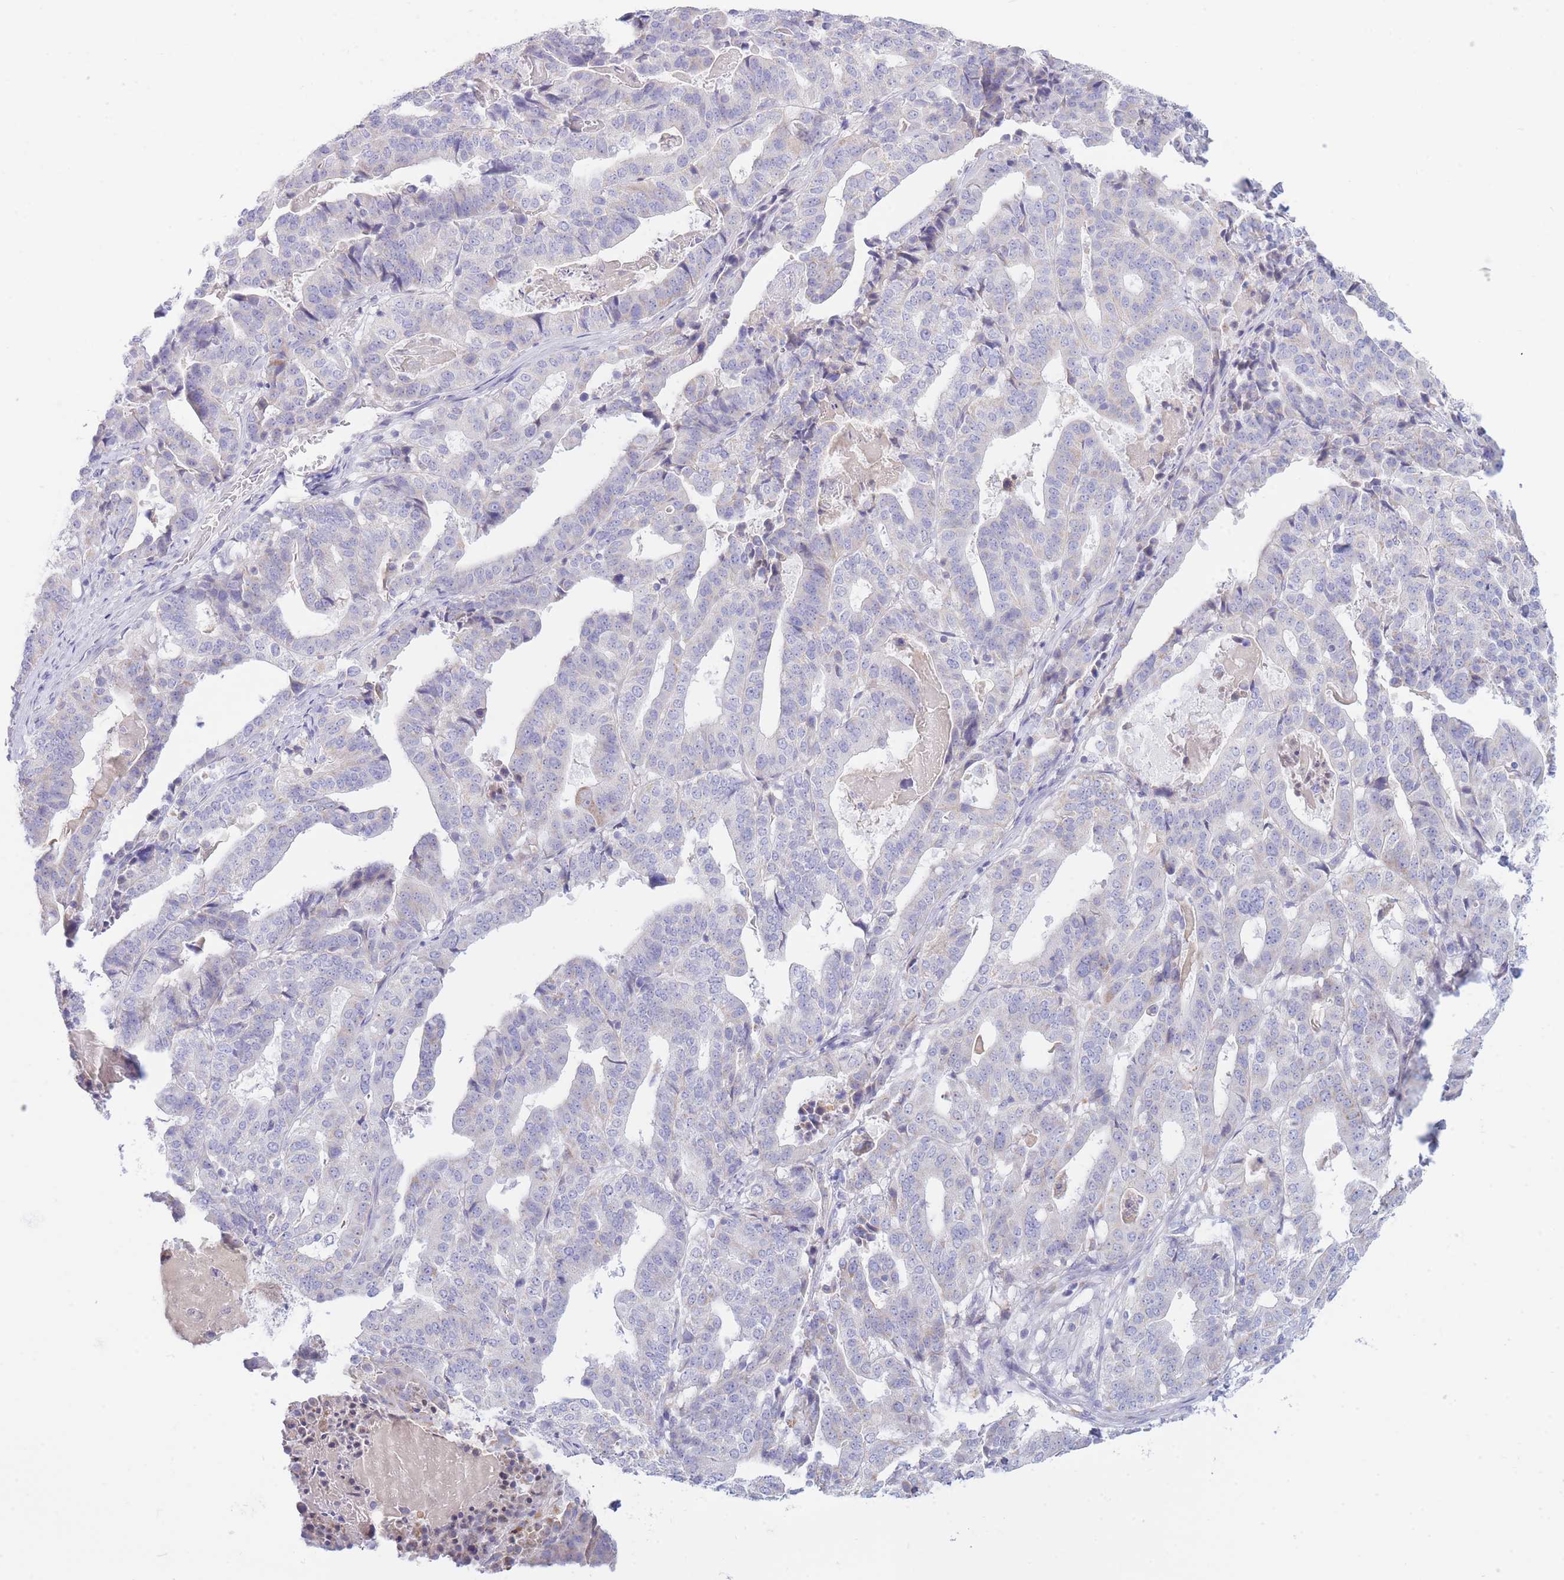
{"staining": {"intensity": "negative", "quantity": "none", "location": "none"}, "tissue": "stomach cancer", "cell_type": "Tumor cells", "image_type": "cancer", "snomed": [{"axis": "morphology", "description": "Adenocarcinoma, NOS"}, {"axis": "topography", "description": "Stomach"}], "caption": "A high-resolution photomicrograph shows IHC staining of adenocarcinoma (stomach), which demonstrates no significant staining in tumor cells.", "gene": "NANP", "patient": {"sex": "male", "age": 48}}